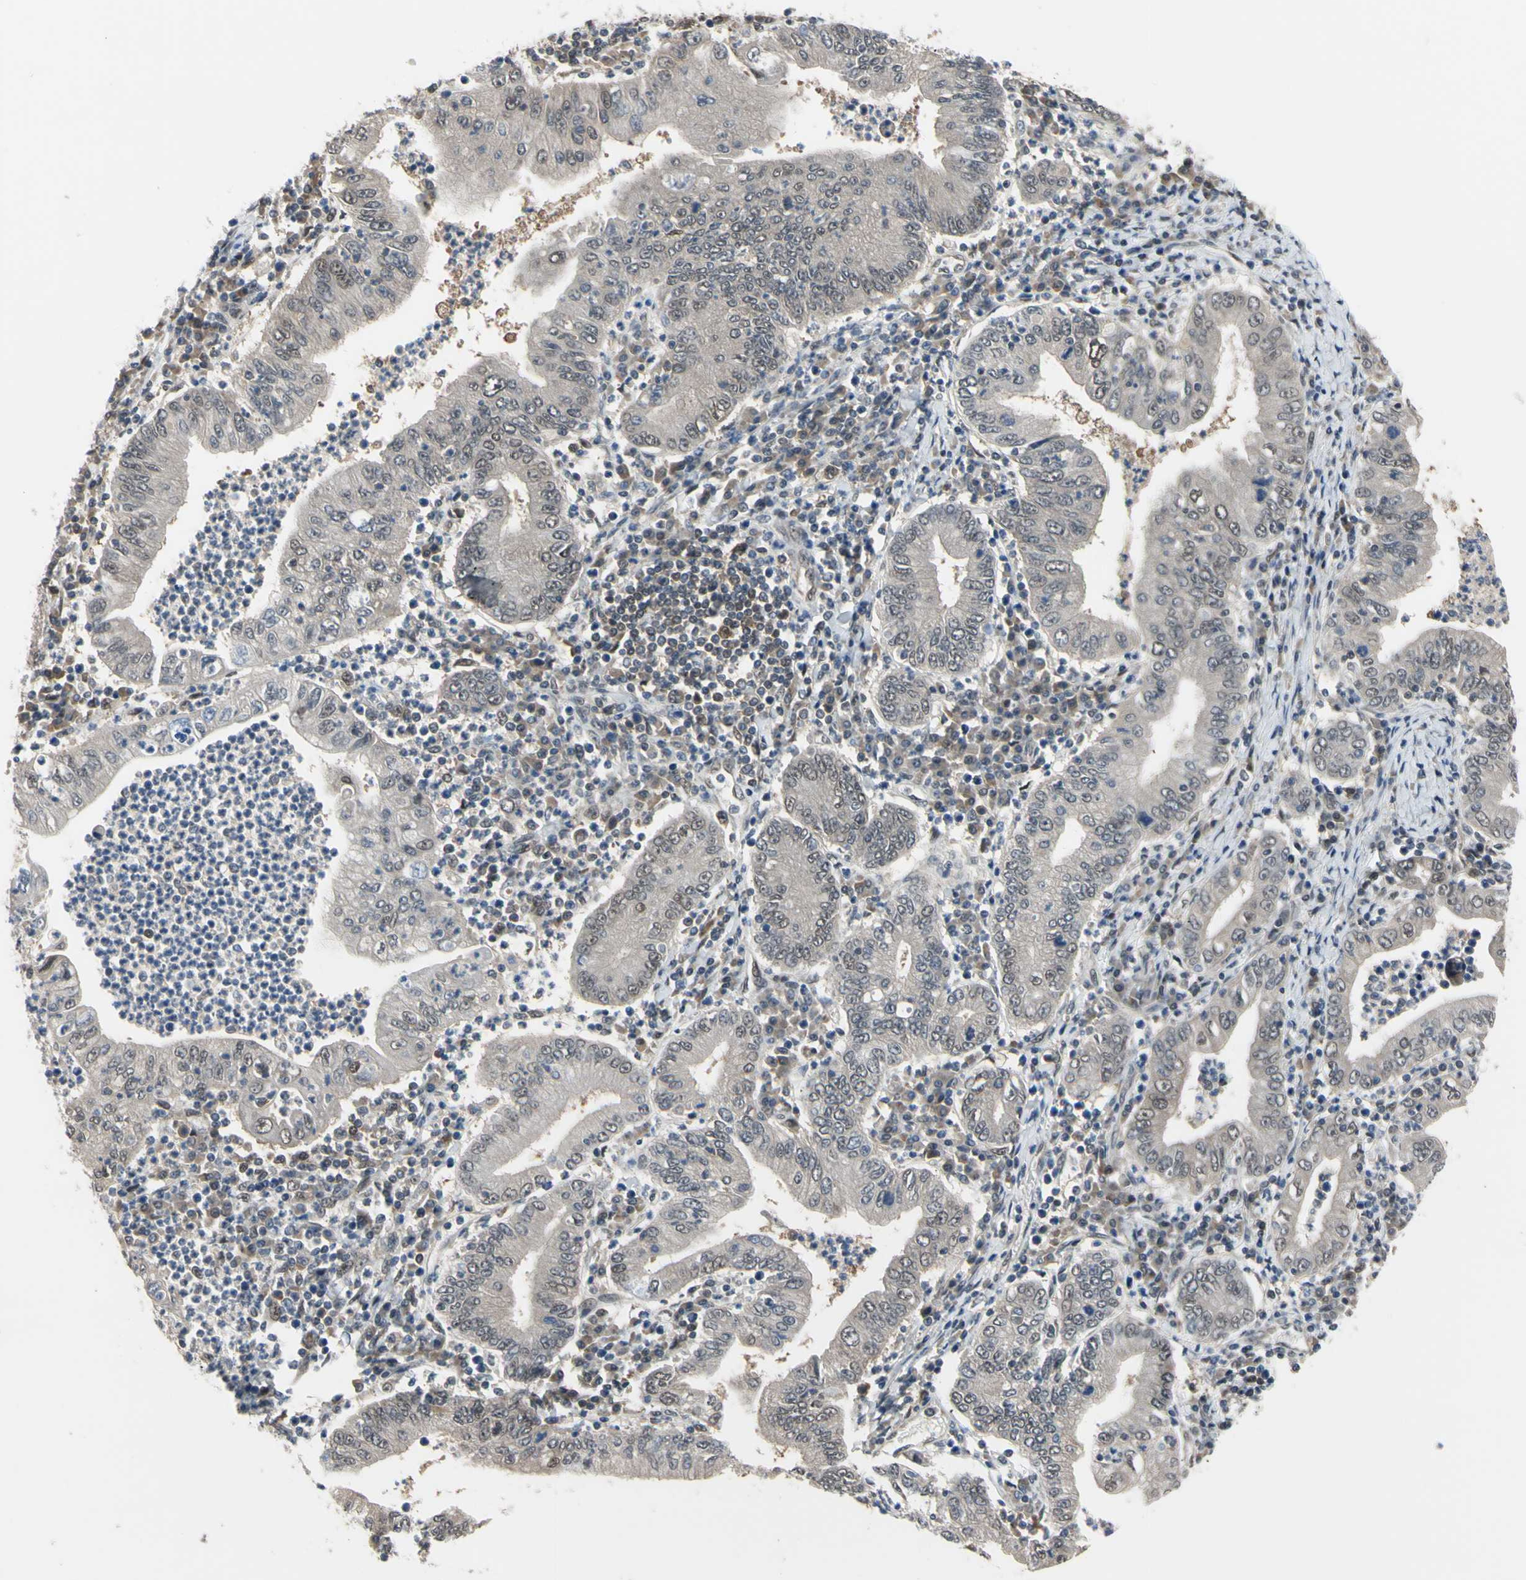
{"staining": {"intensity": "weak", "quantity": "<25%", "location": "nuclear"}, "tissue": "stomach cancer", "cell_type": "Tumor cells", "image_type": "cancer", "snomed": [{"axis": "morphology", "description": "Normal tissue, NOS"}, {"axis": "morphology", "description": "Adenocarcinoma, NOS"}, {"axis": "topography", "description": "Esophagus"}, {"axis": "topography", "description": "Stomach, upper"}, {"axis": "topography", "description": "Peripheral nerve tissue"}], "caption": "IHC of human adenocarcinoma (stomach) displays no staining in tumor cells.", "gene": "HSPA4", "patient": {"sex": "male", "age": 62}}